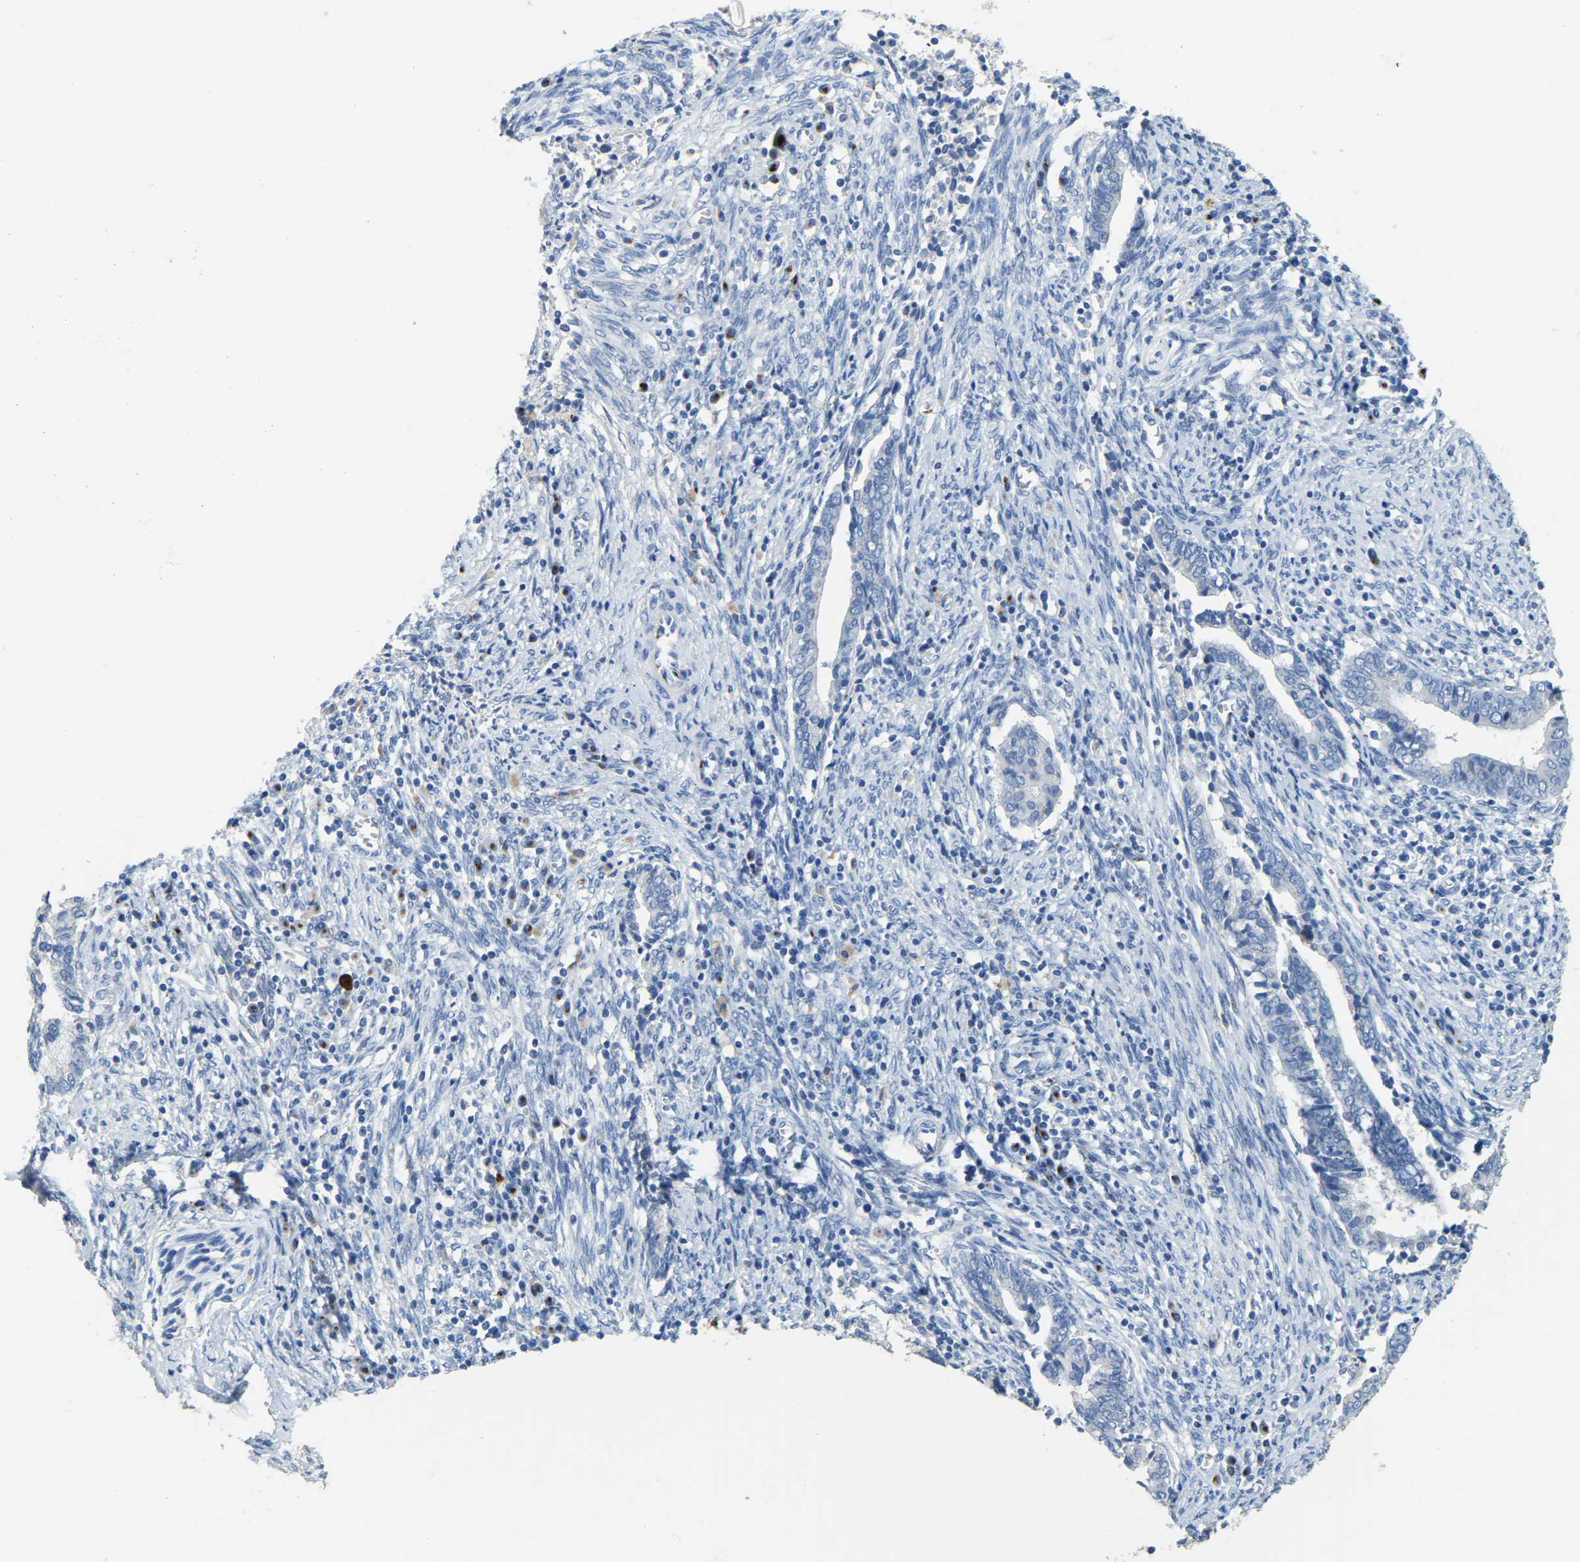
{"staining": {"intensity": "negative", "quantity": "none", "location": "none"}, "tissue": "cervical cancer", "cell_type": "Tumor cells", "image_type": "cancer", "snomed": [{"axis": "morphology", "description": "Adenocarcinoma, NOS"}, {"axis": "topography", "description": "Cervix"}], "caption": "Immunohistochemical staining of human cervical cancer demonstrates no significant staining in tumor cells.", "gene": "FAM174A", "patient": {"sex": "female", "age": 44}}